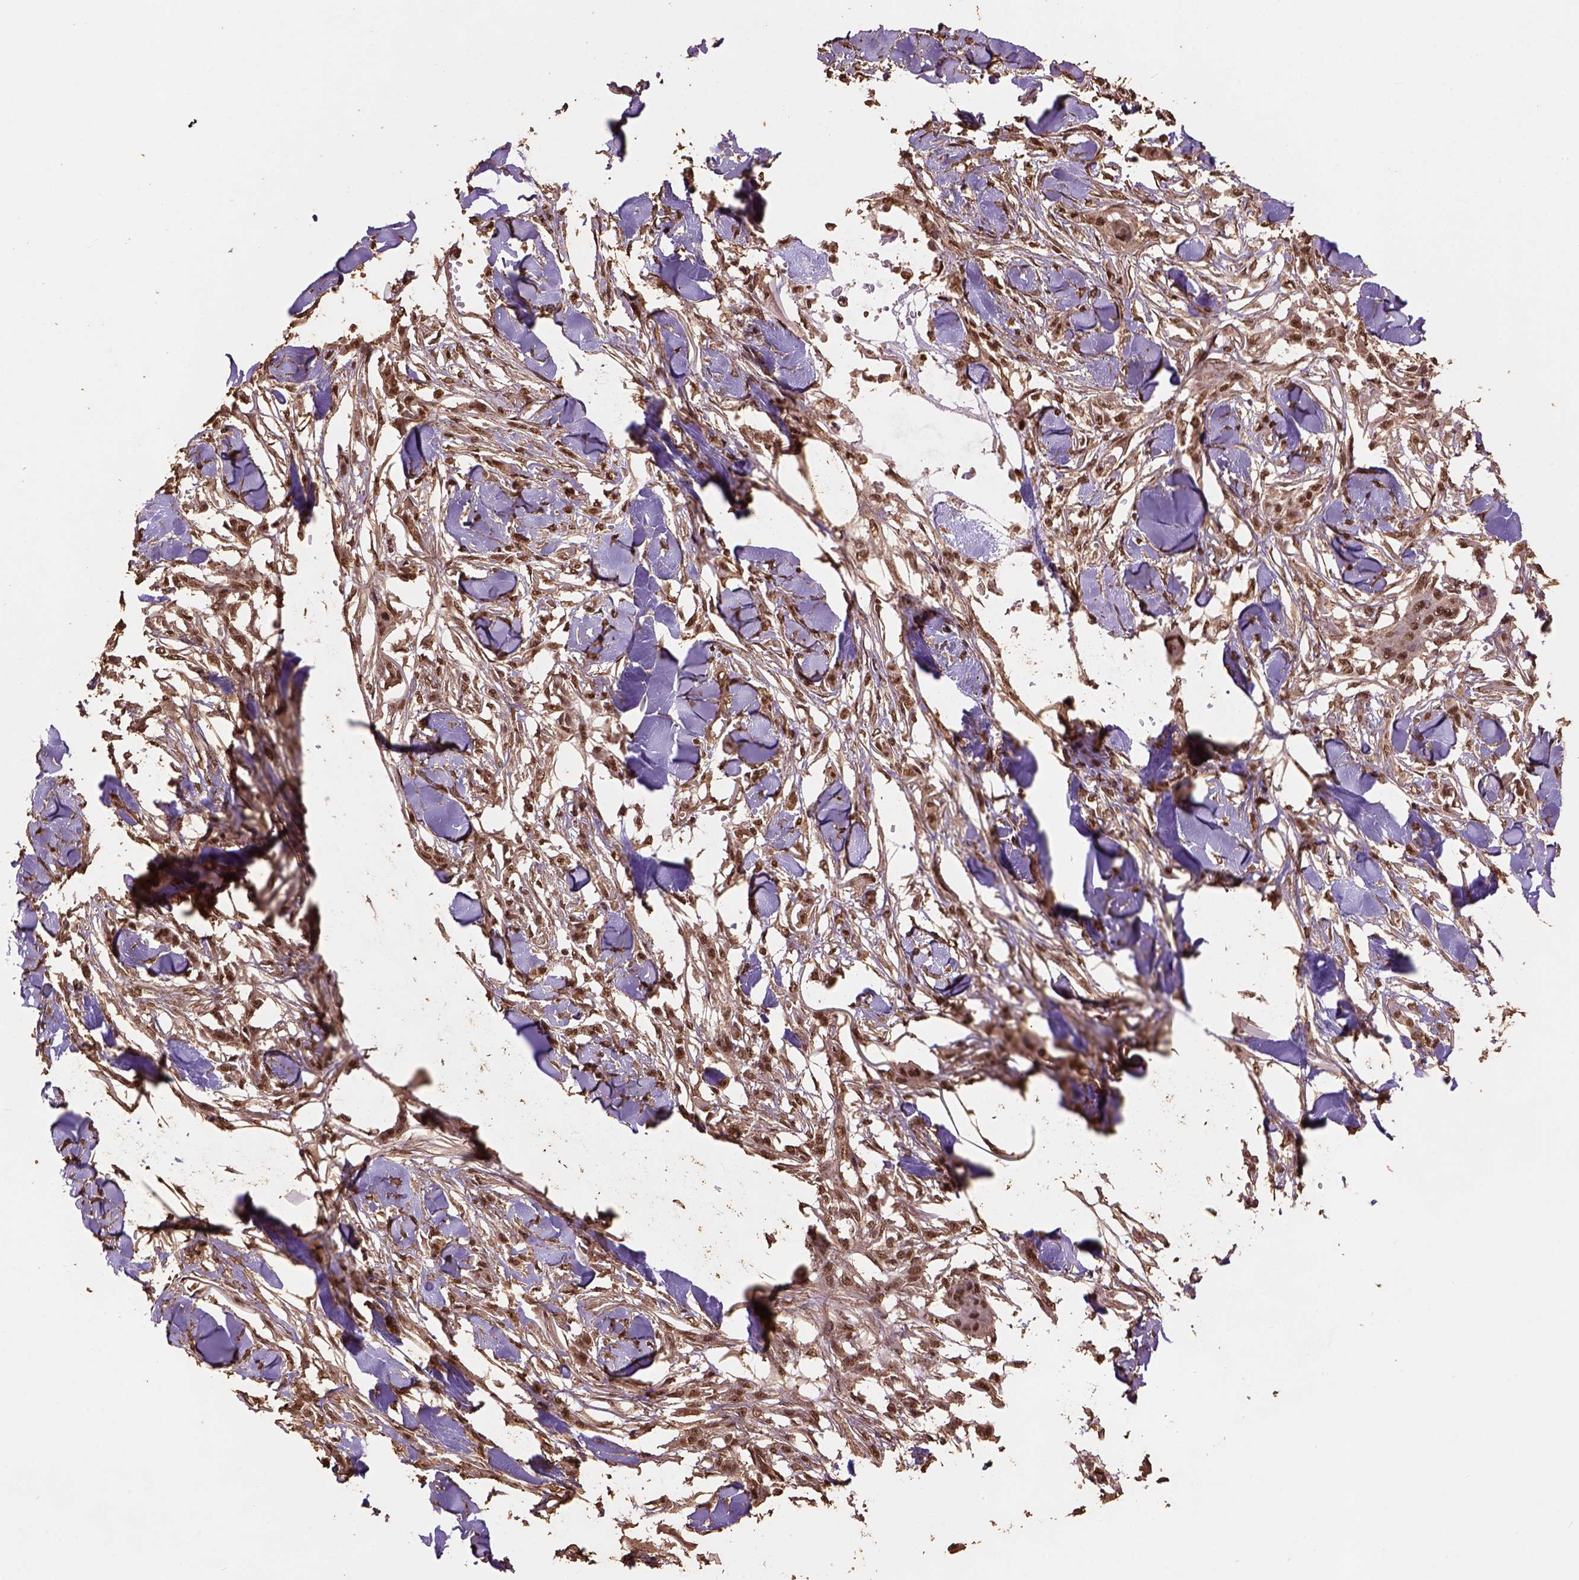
{"staining": {"intensity": "strong", "quantity": ">75%", "location": "nuclear"}, "tissue": "skin cancer", "cell_type": "Tumor cells", "image_type": "cancer", "snomed": [{"axis": "morphology", "description": "Squamous cell carcinoma, NOS"}, {"axis": "topography", "description": "Skin"}], "caption": "The micrograph demonstrates immunohistochemical staining of skin cancer (squamous cell carcinoma). There is strong nuclear positivity is appreciated in about >75% of tumor cells.", "gene": "CSTF2T", "patient": {"sex": "female", "age": 59}}